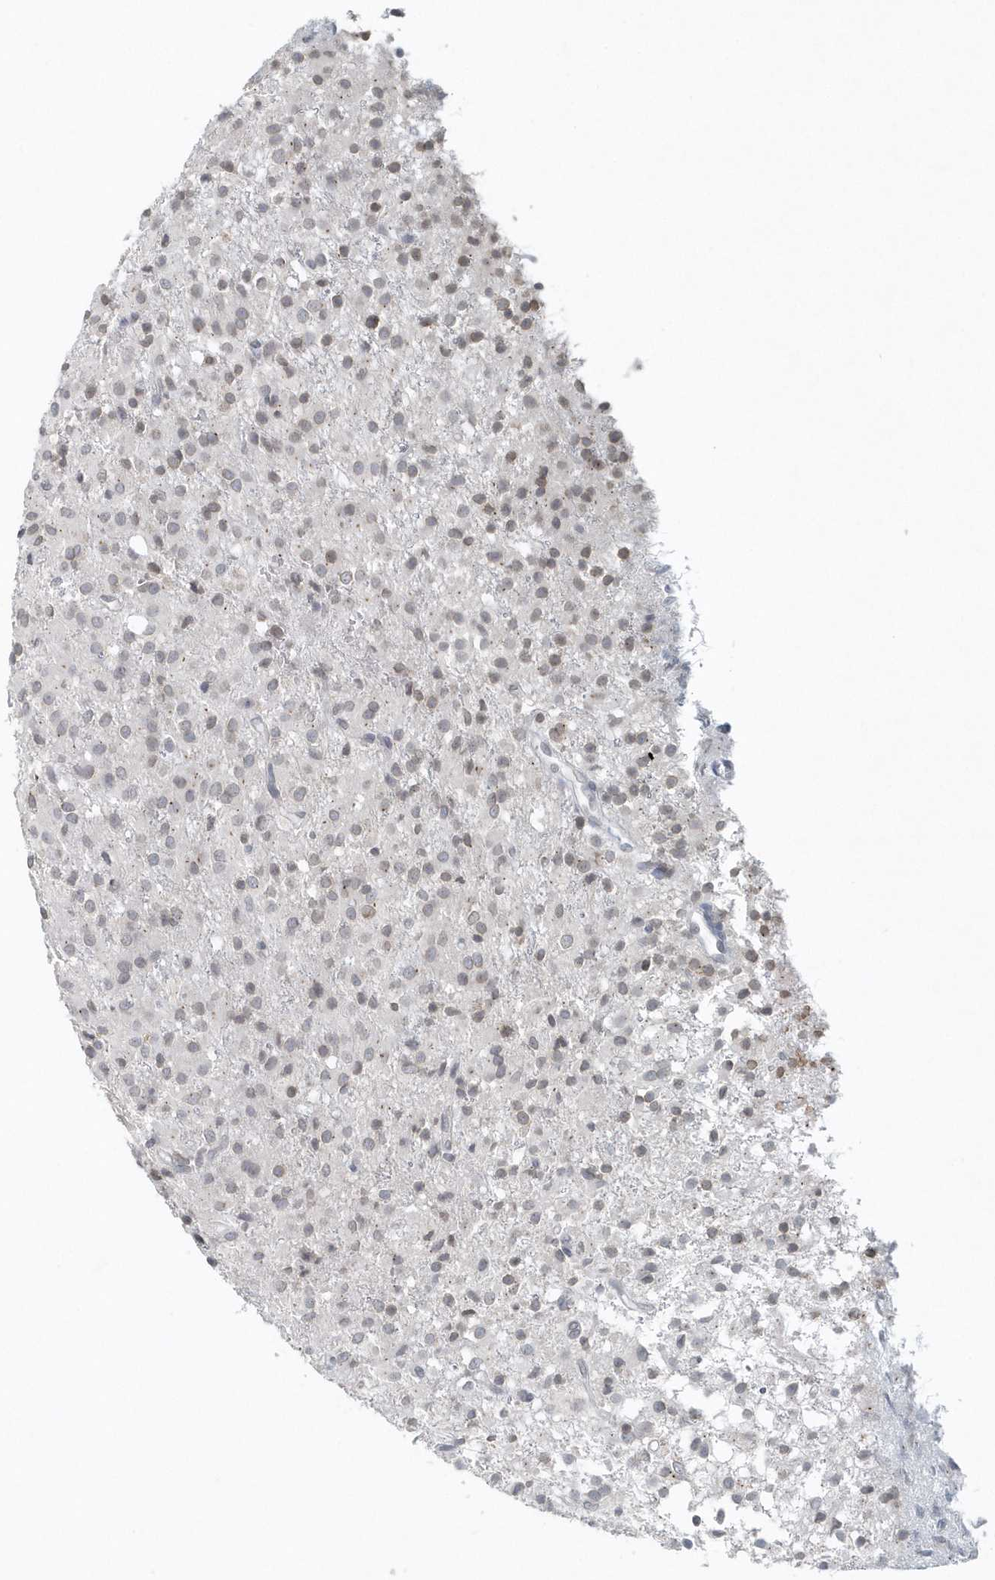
{"staining": {"intensity": "weak", "quantity": "<25%", "location": "nuclear"}, "tissue": "glioma", "cell_type": "Tumor cells", "image_type": "cancer", "snomed": [{"axis": "morphology", "description": "Glioma, malignant, High grade"}, {"axis": "topography", "description": "Brain"}], "caption": "High power microscopy micrograph of an immunohistochemistry histopathology image of malignant high-grade glioma, revealing no significant staining in tumor cells. (IHC, brightfield microscopy, high magnification).", "gene": "NUP54", "patient": {"sex": "female", "age": 59}}